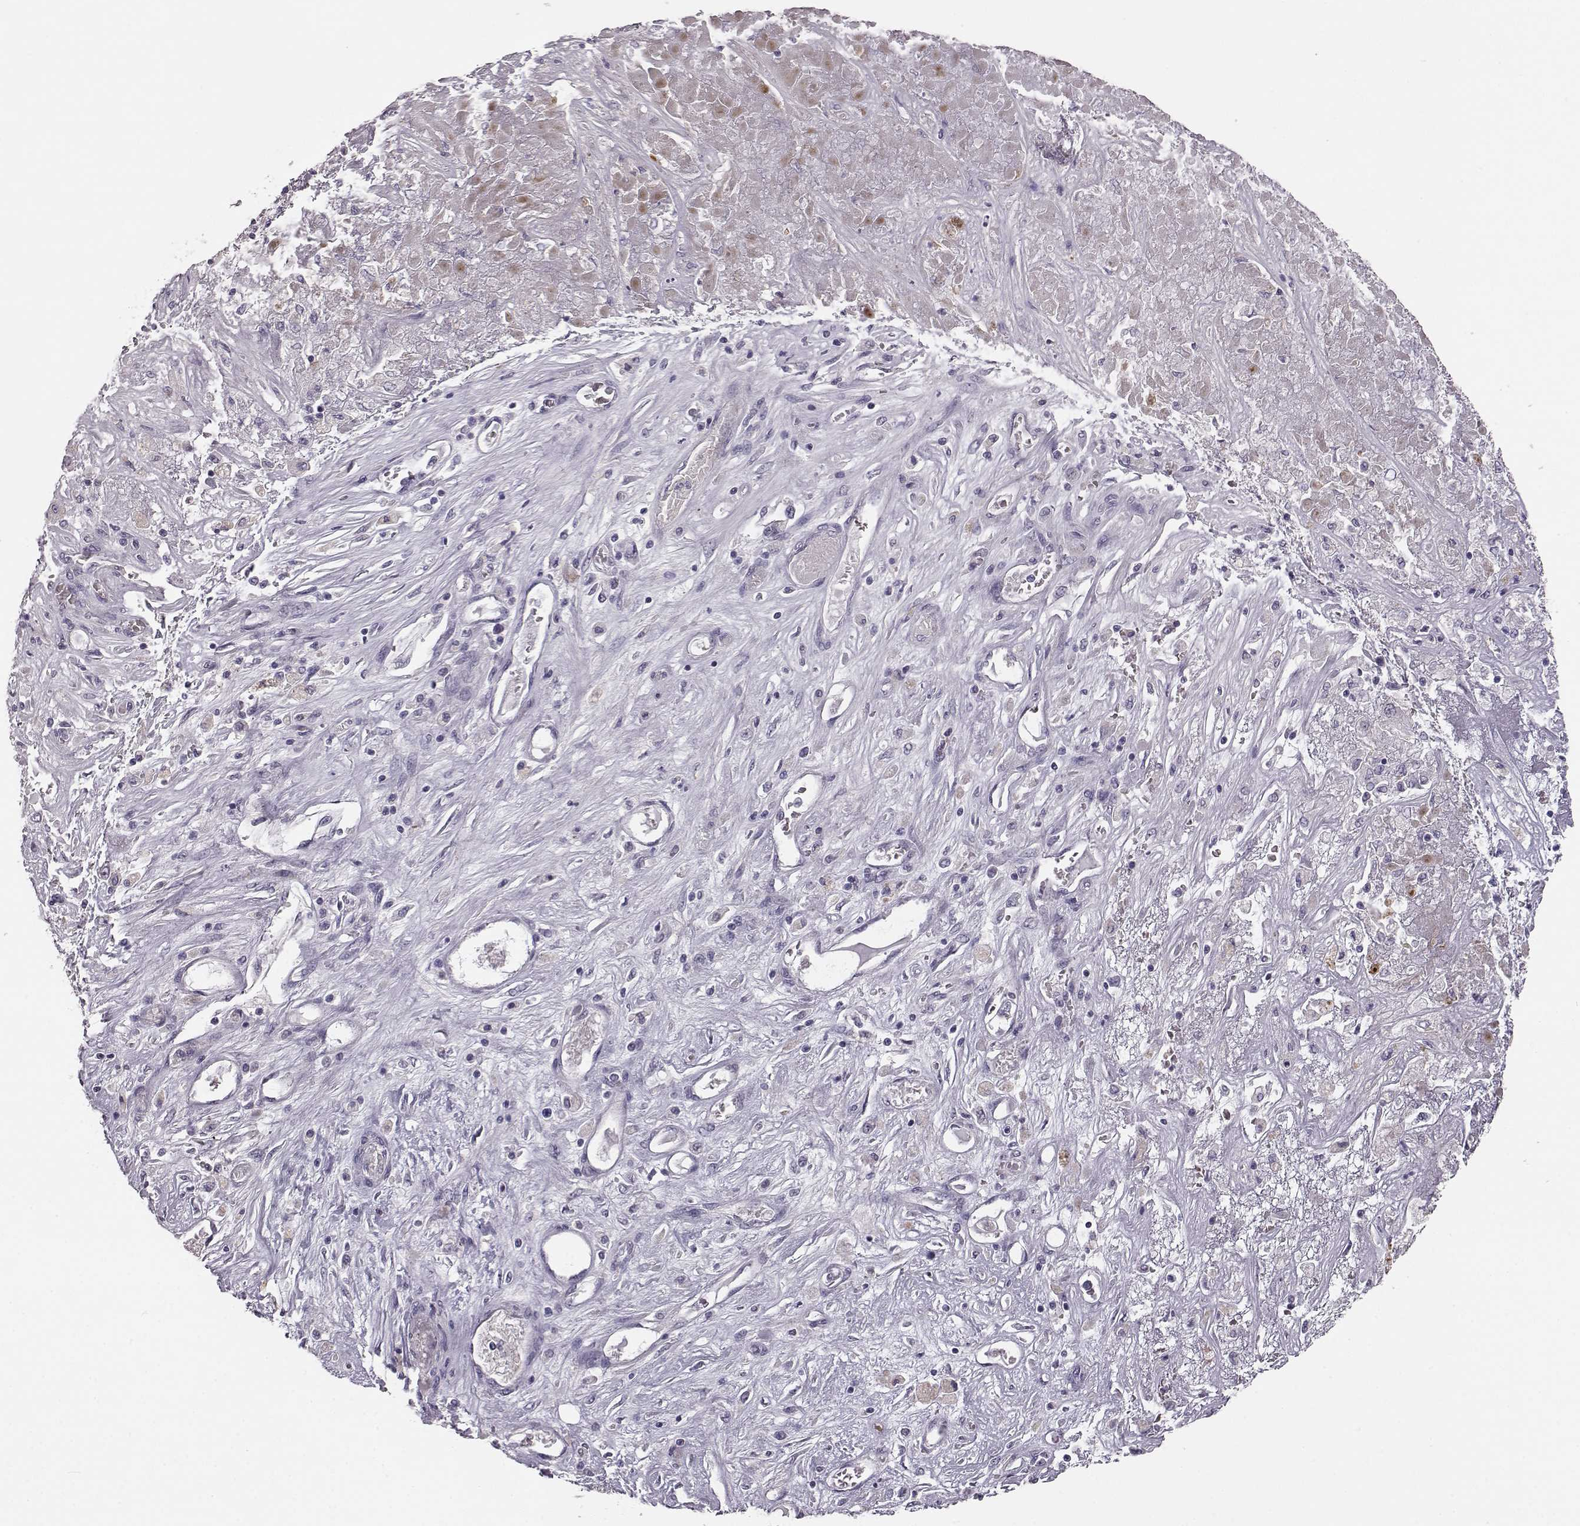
{"staining": {"intensity": "negative", "quantity": "none", "location": "none"}, "tissue": "liver cancer", "cell_type": "Tumor cells", "image_type": "cancer", "snomed": [{"axis": "morphology", "description": "Cholangiocarcinoma"}, {"axis": "topography", "description": "Liver"}], "caption": "Human liver cancer stained for a protein using immunohistochemistry reveals no staining in tumor cells.", "gene": "BFSP2", "patient": {"sex": "female", "age": 52}}